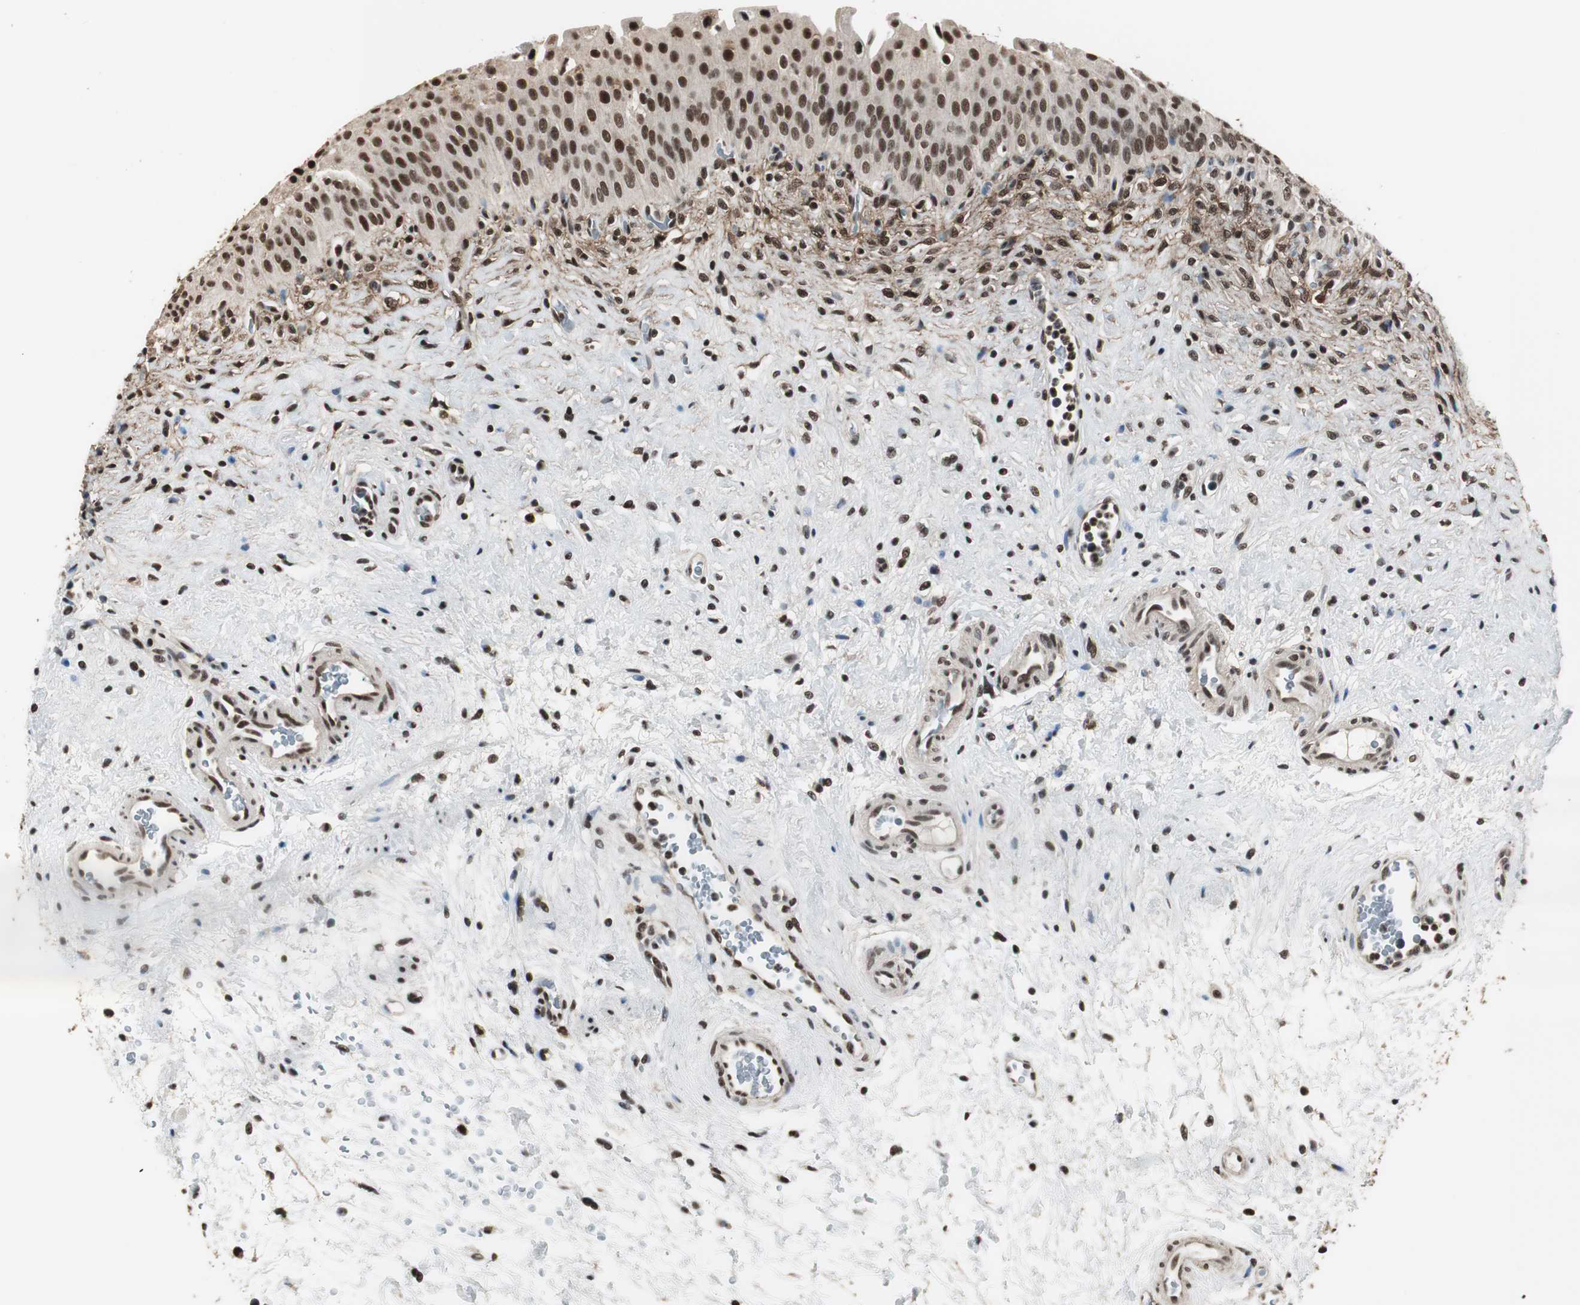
{"staining": {"intensity": "strong", "quantity": ">75%", "location": "nuclear"}, "tissue": "urinary bladder", "cell_type": "Urothelial cells", "image_type": "normal", "snomed": [{"axis": "morphology", "description": "Normal tissue, NOS"}, {"axis": "morphology", "description": "Urothelial carcinoma, High grade"}, {"axis": "topography", "description": "Urinary bladder"}], "caption": "The image demonstrates a brown stain indicating the presence of a protein in the nuclear of urothelial cells in urinary bladder.", "gene": "MKX", "patient": {"sex": "male", "age": 46}}